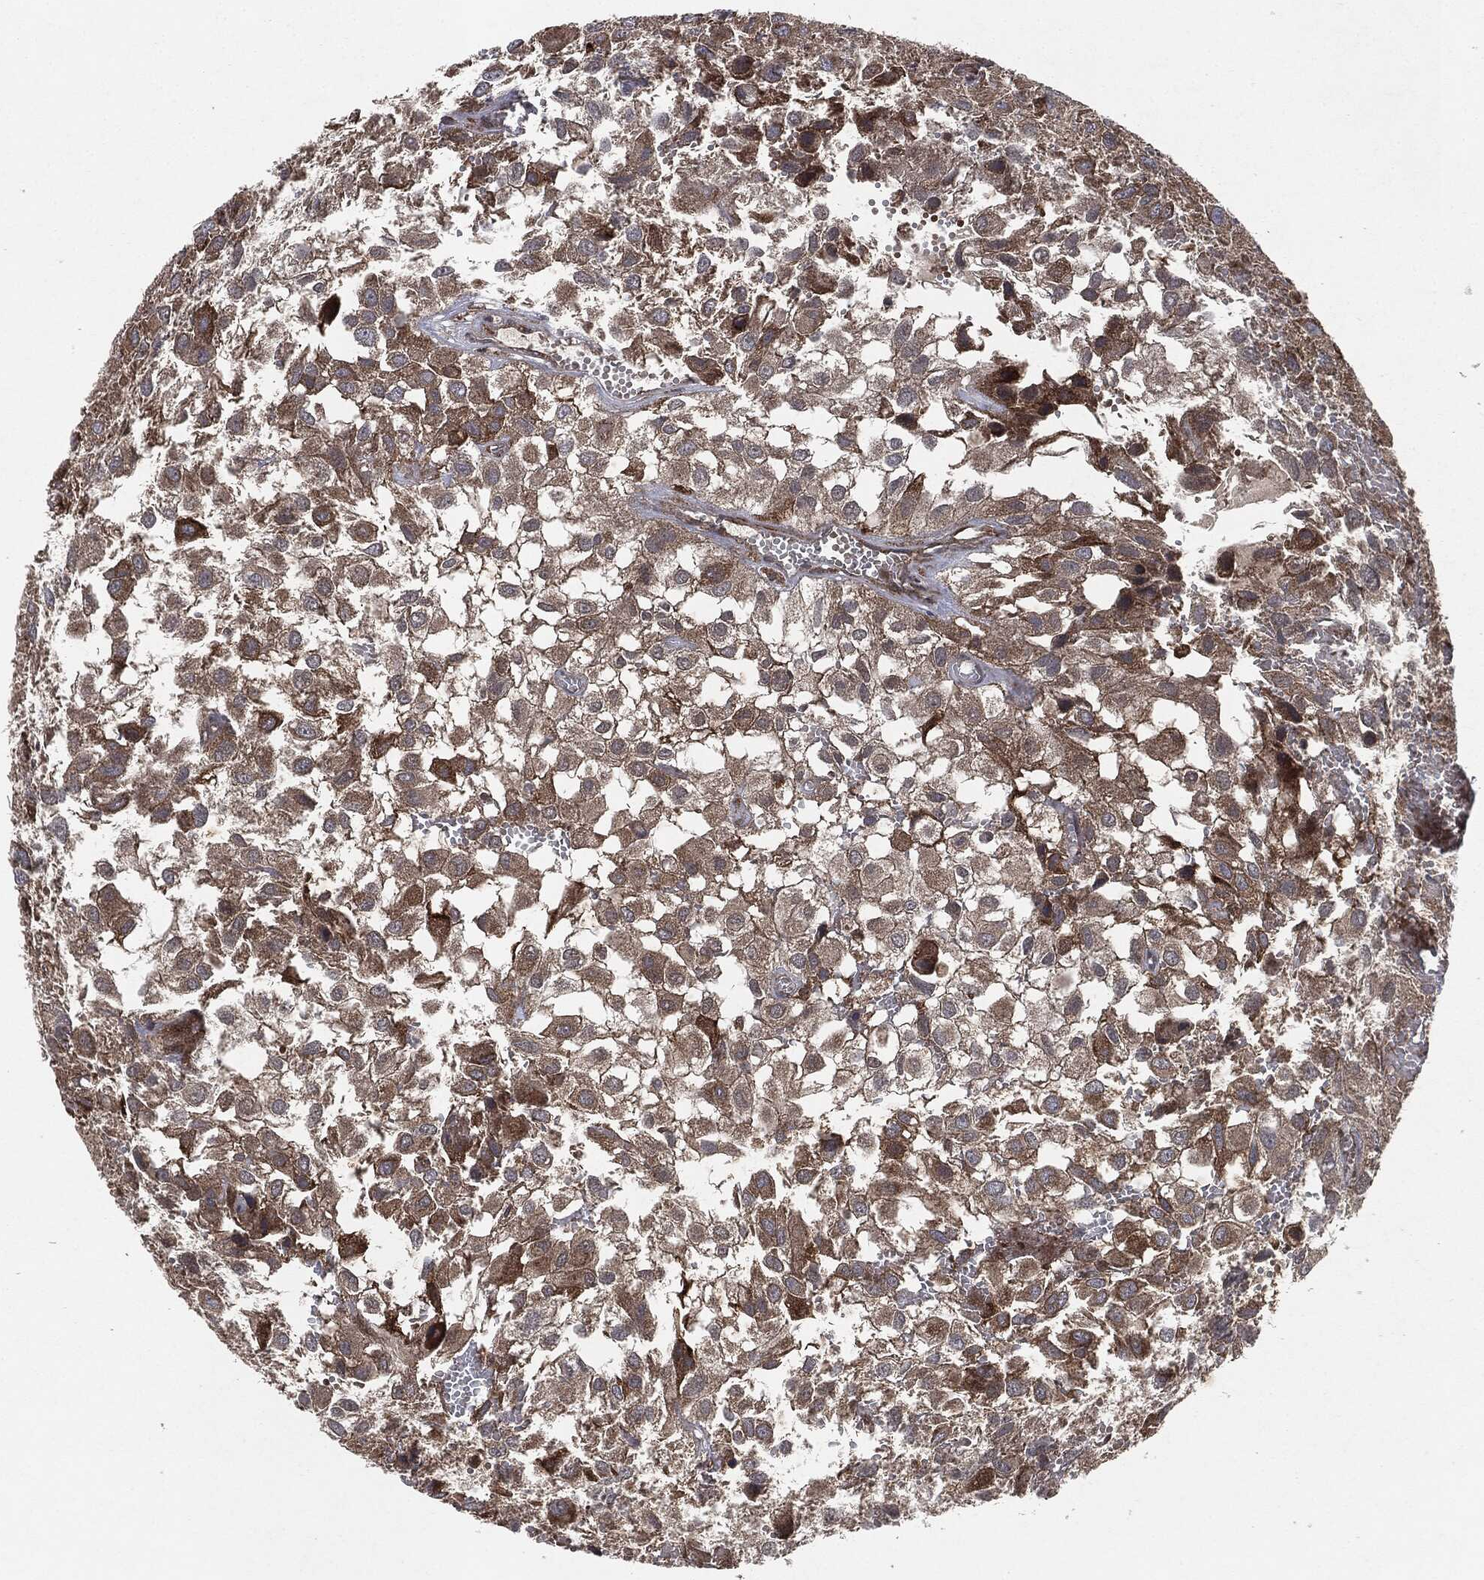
{"staining": {"intensity": "strong", "quantity": "<25%", "location": "cytoplasmic/membranous"}, "tissue": "urothelial cancer", "cell_type": "Tumor cells", "image_type": "cancer", "snomed": [{"axis": "morphology", "description": "Urothelial carcinoma, High grade"}, {"axis": "topography", "description": "Urinary bladder"}], "caption": "High-grade urothelial carcinoma stained with a brown dye exhibits strong cytoplasmic/membranous positive positivity in about <25% of tumor cells.", "gene": "RAF1", "patient": {"sex": "male", "age": 56}}